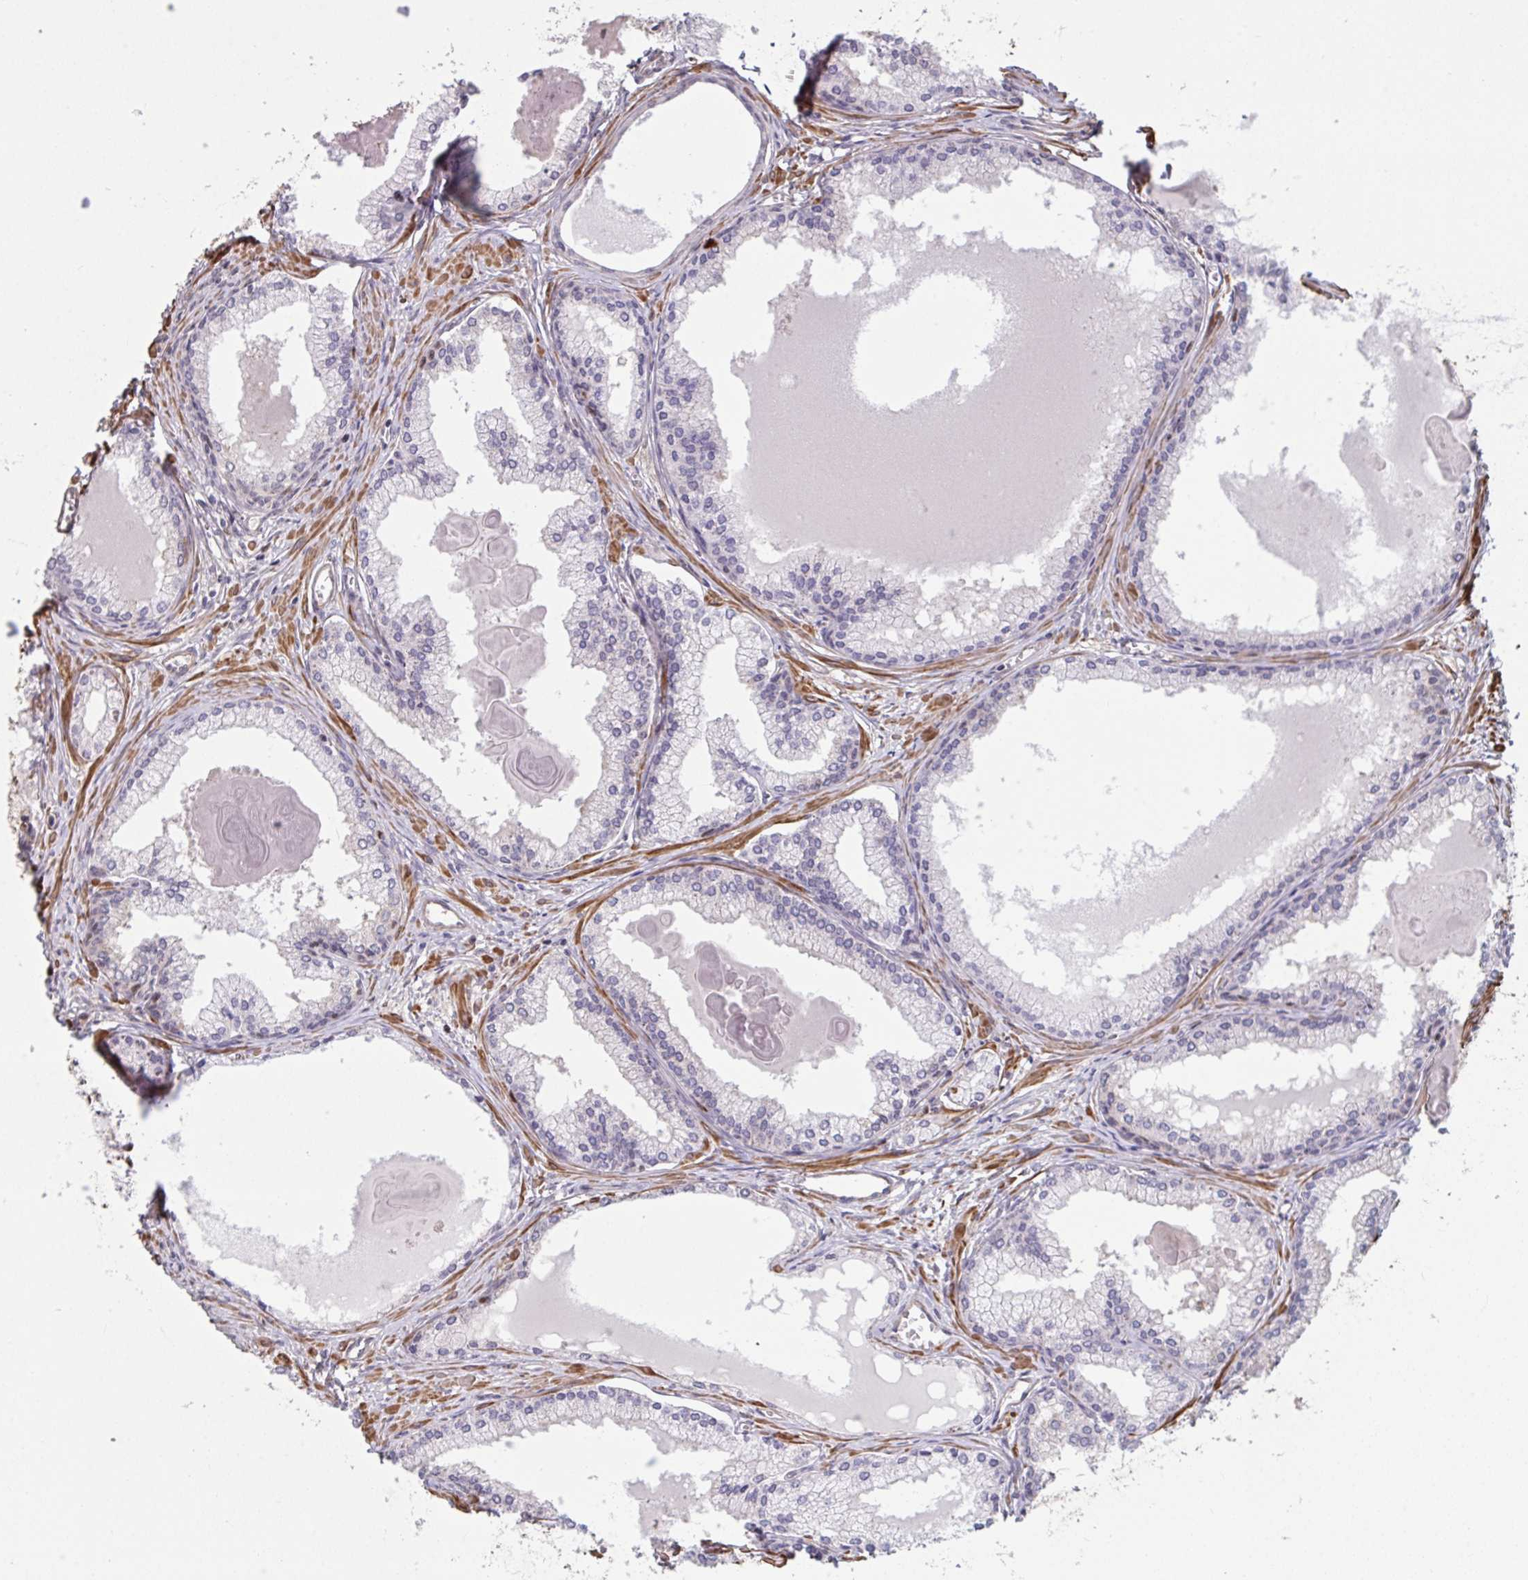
{"staining": {"intensity": "negative", "quantity": "none", "location": "none"}, "tissue": "prostate cancer", "cell_type": "Tumor cells", "image_type": "cancer", "snomed": [{"axis": "morphology", "description": "Adenocarcinoma, High grade"}, {"axis": "topography", "description": "Prostate"}], "caption": "Tumor cells are negative for protein expression in human prostate cancer.", "gene": "IPO5", "patient": {"sex": "male", "age": 68}}